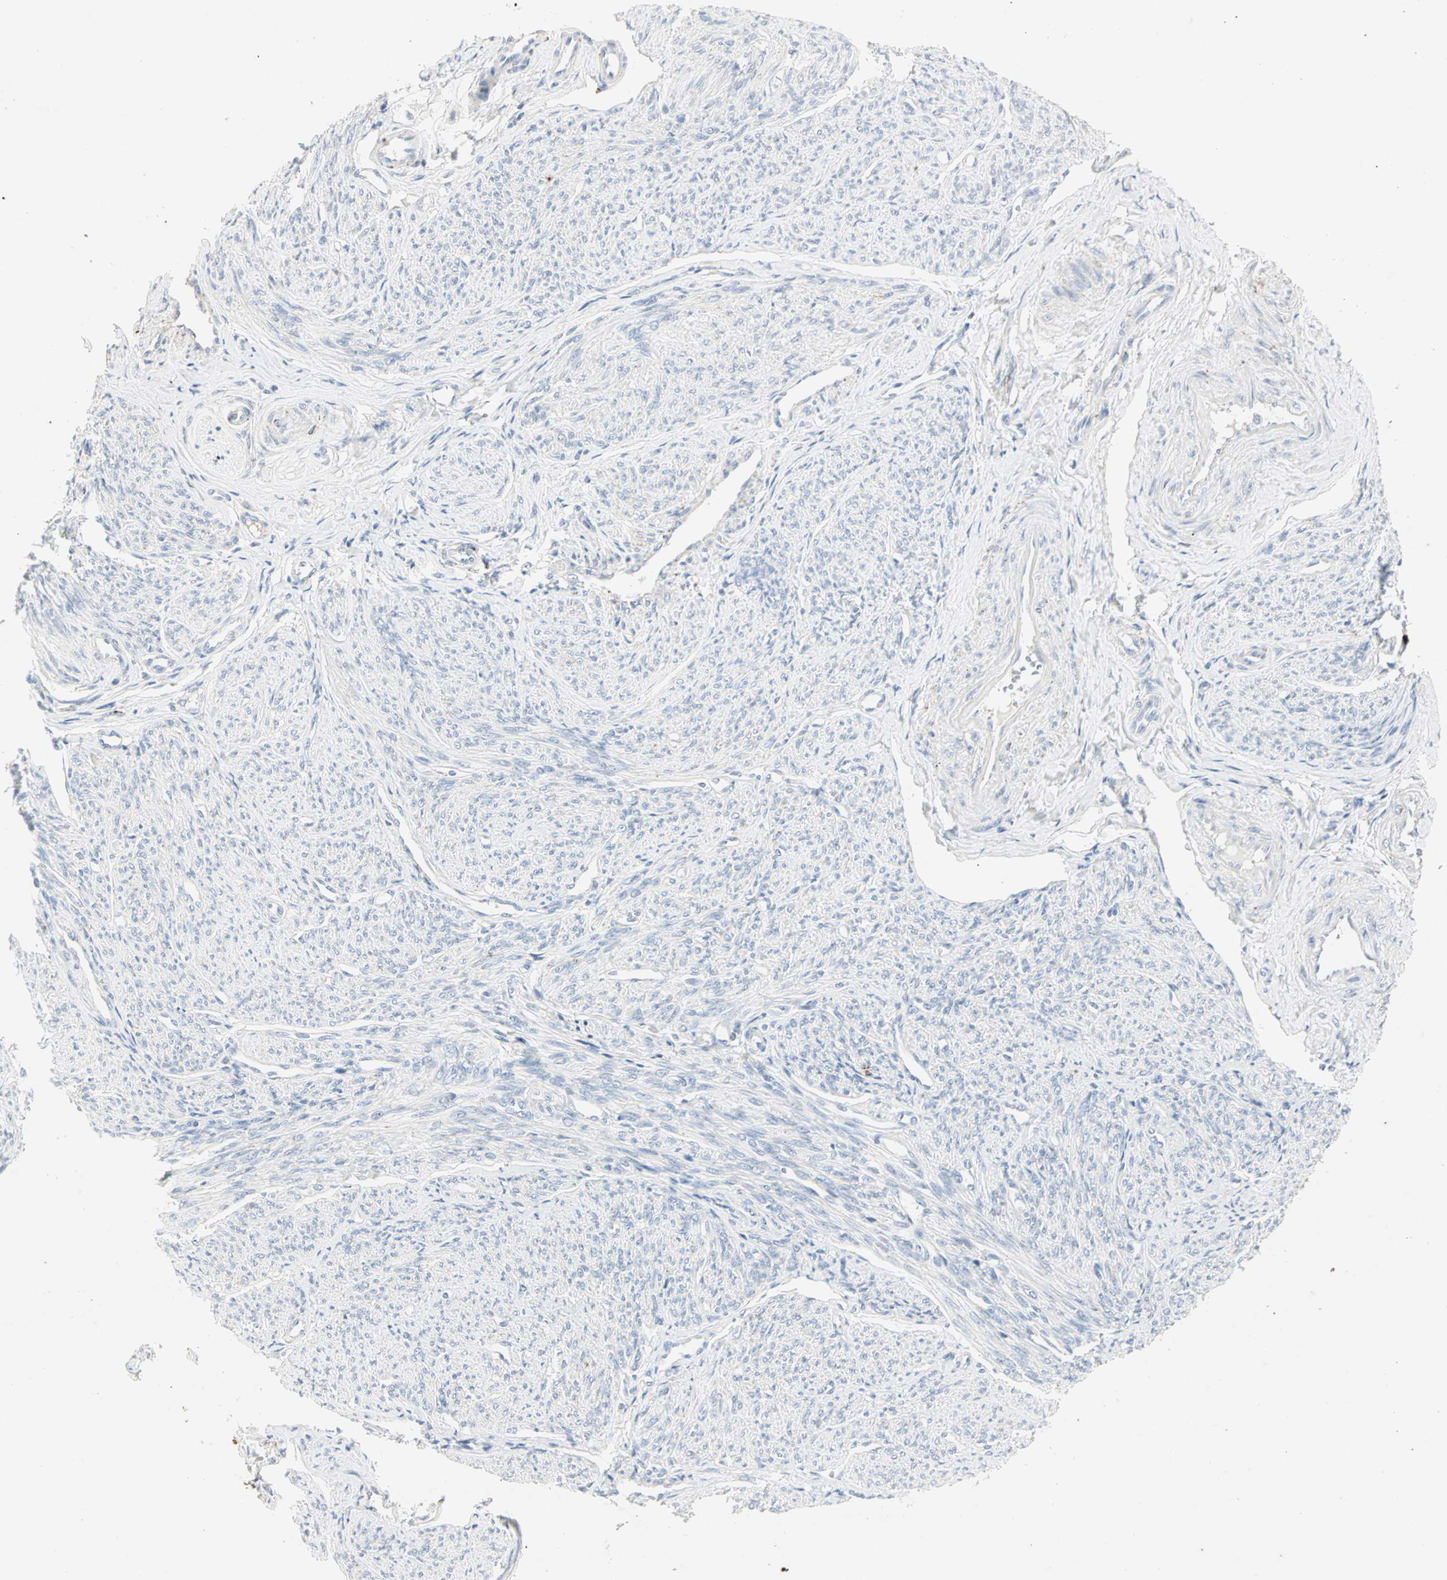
{"staining": {"intensity": "negative", "quantity": "none", "location": "none"}, "tissue": "smooth muscle", "cell_type": "Smooth muscle cells", "image_type": "normal", "snomed": [{"axis": "morphology", "description": "Normal tissue, NOS"}, {"axis": "topography", "description": "Smooth muscle"}], "caption": "Smooth muscle stained for a protein using immunohistochemistry (IHC) demonstrates no staining smooth muscle cells.", "gene": "CEACAM6", "patient": {"sex": "female", "age": 65}}